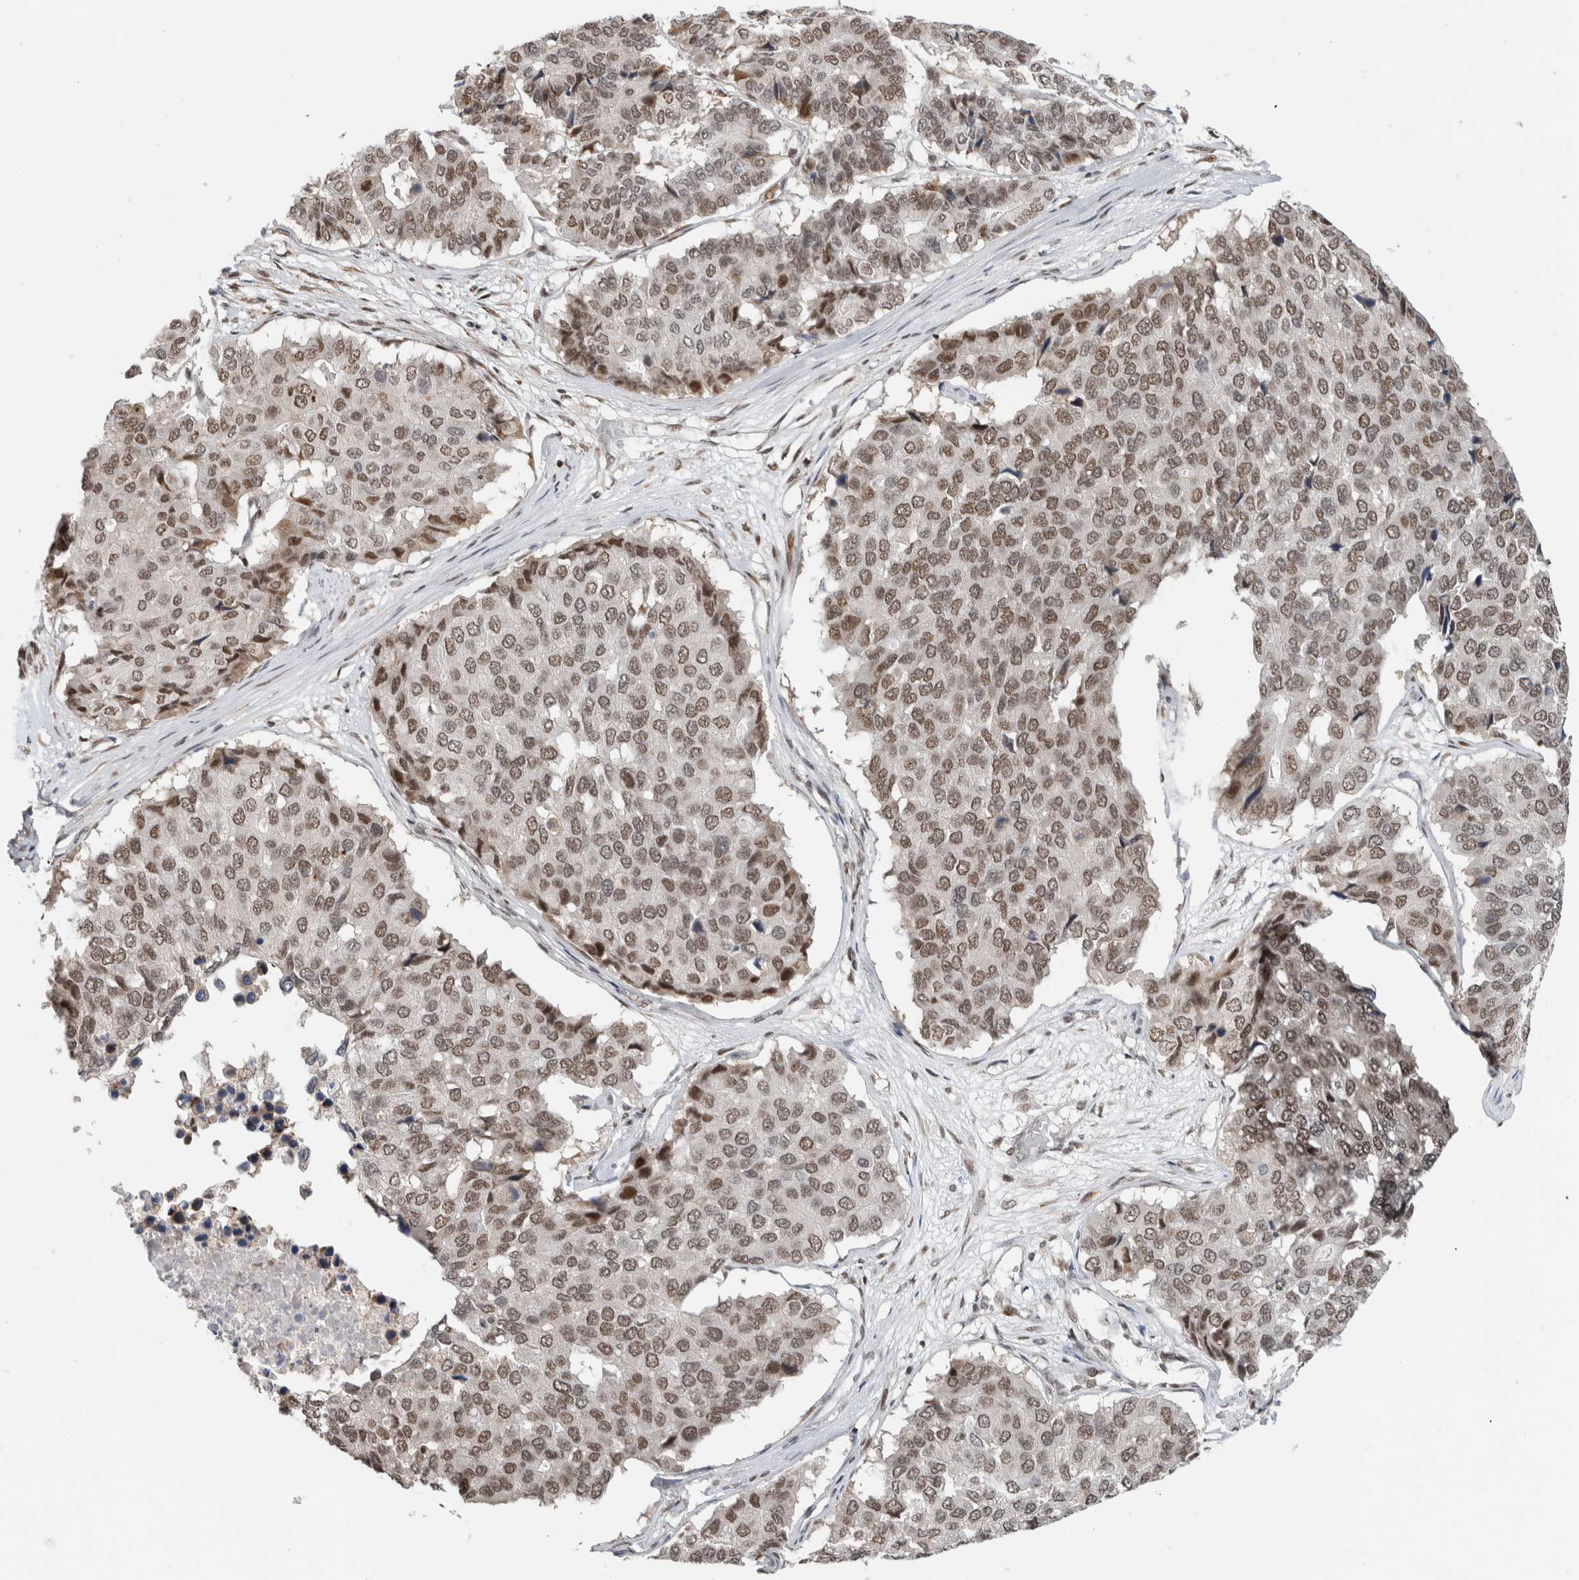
{"staining": {"intensity": "moderate", "quantity": ">75%", "location": "nuclear"}, "tissue": "pancreatic cancer", "cell_type": "Tumor cells", "image_type": "cancer", "snomed": [{"axis": "morphology", "description": "Adenocarcinoma, NOS"}, {"axis": "topography", "description": "Pancreas"}], "caption": "Approximately >75% of tumor cells in human adenocarcinoma (pancreatic) exhibit moderate nuclear protein positivity as visualized by brown immunohistochemical staining.", "gene": "HNRNPR", "patient": {"sex": "male", "age": 50}}